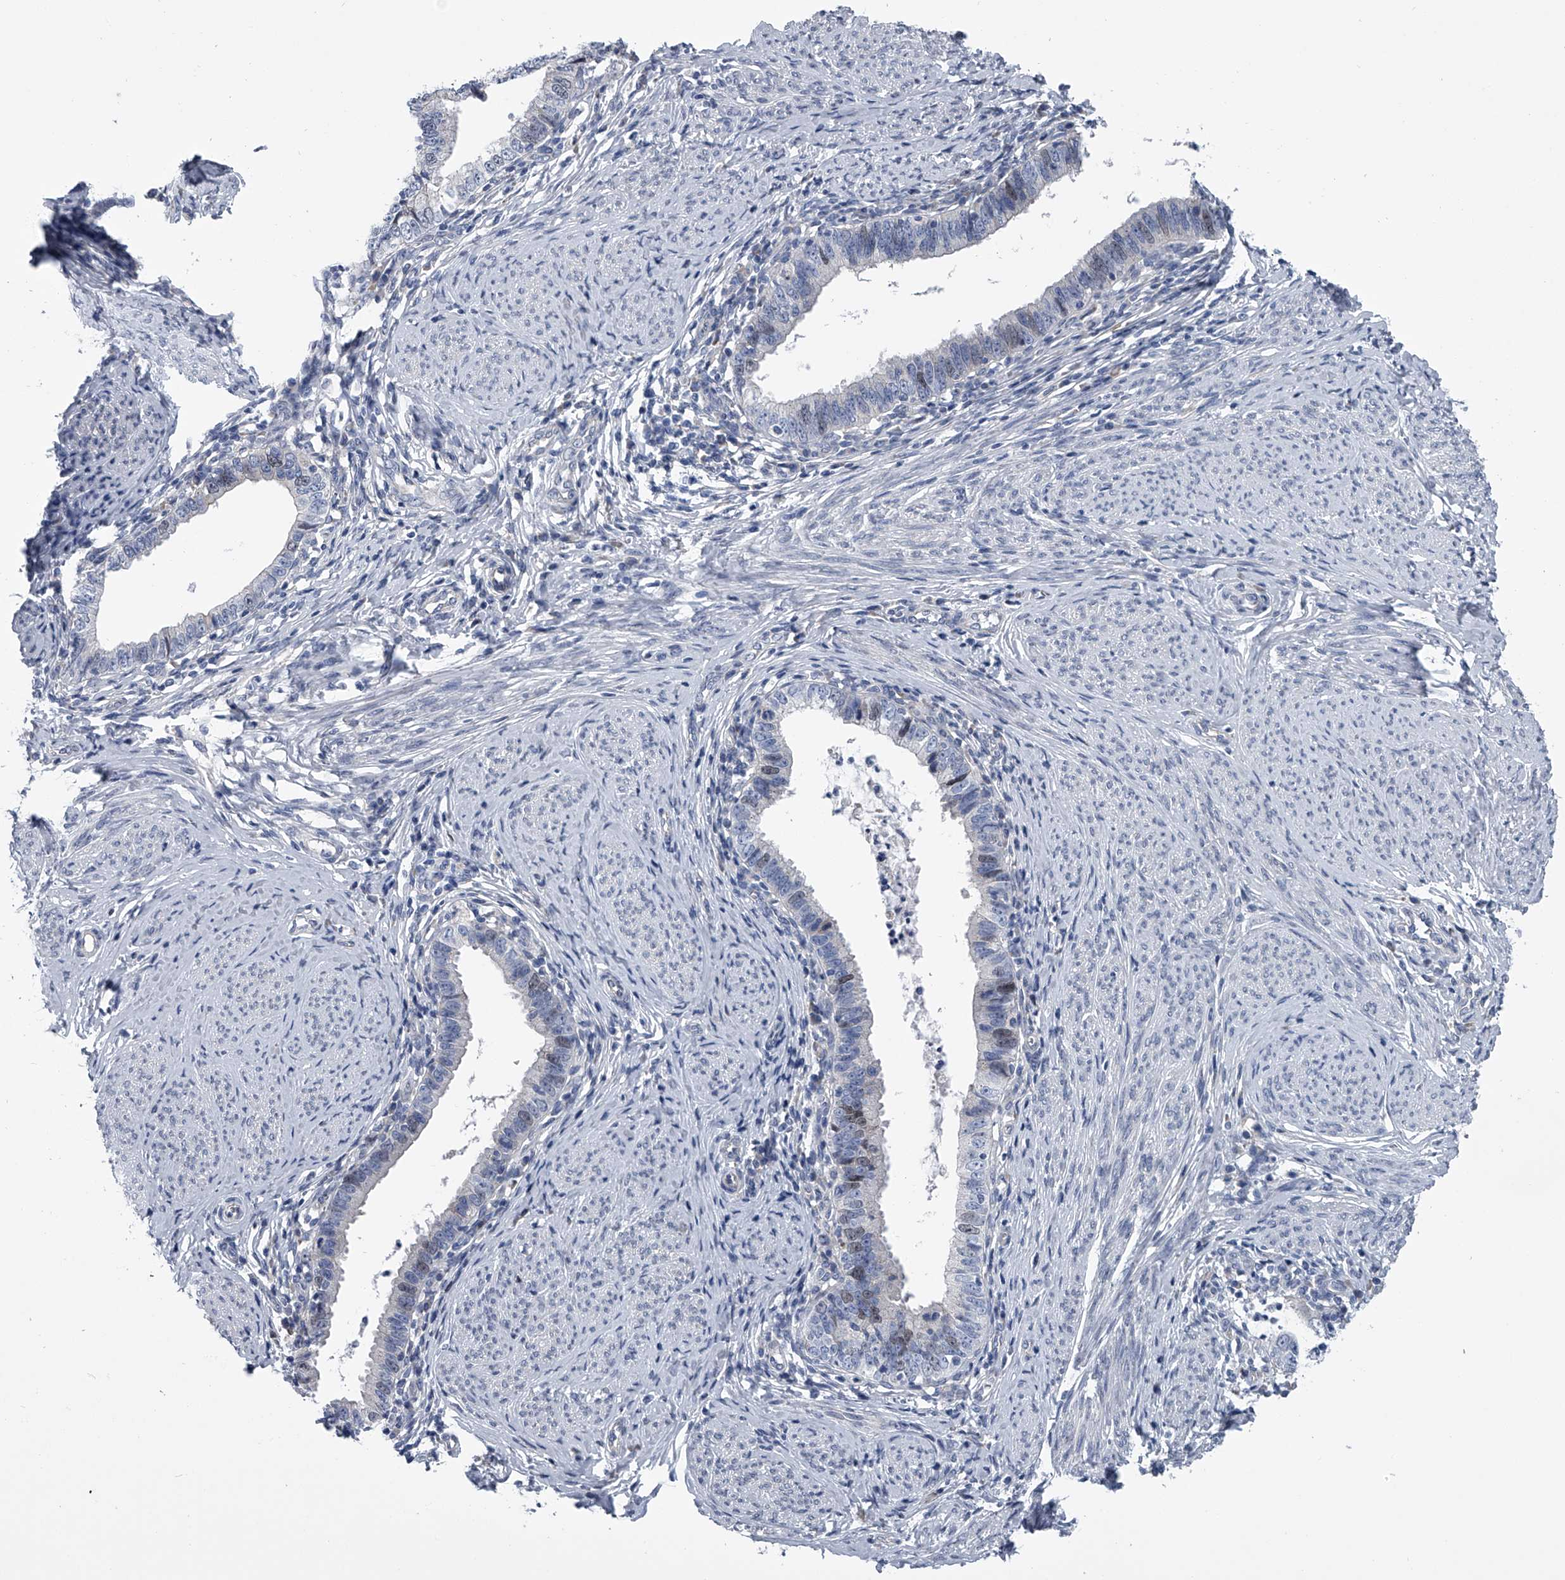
{"staining": {"intensity": "moderate", "quantity": "<25%", "location": "nuclear"}, "tissue": "cervical cancer", "cell_type": "Tumor cells", "image_type": "cancer", "snomed": [{"axis": "morphology", "description": "Adenocarcinoma, NOS"}, {"axis": "topography", "description": "Cervix"}], "caption": "IHC image of cervical cancer stained for a protein (brown), which reveals low levels of moderate nuclear expression in approximately <25% of tumor cells.", "gene": "ABCG1", "patient": {"sex": "female", "age": 36}}